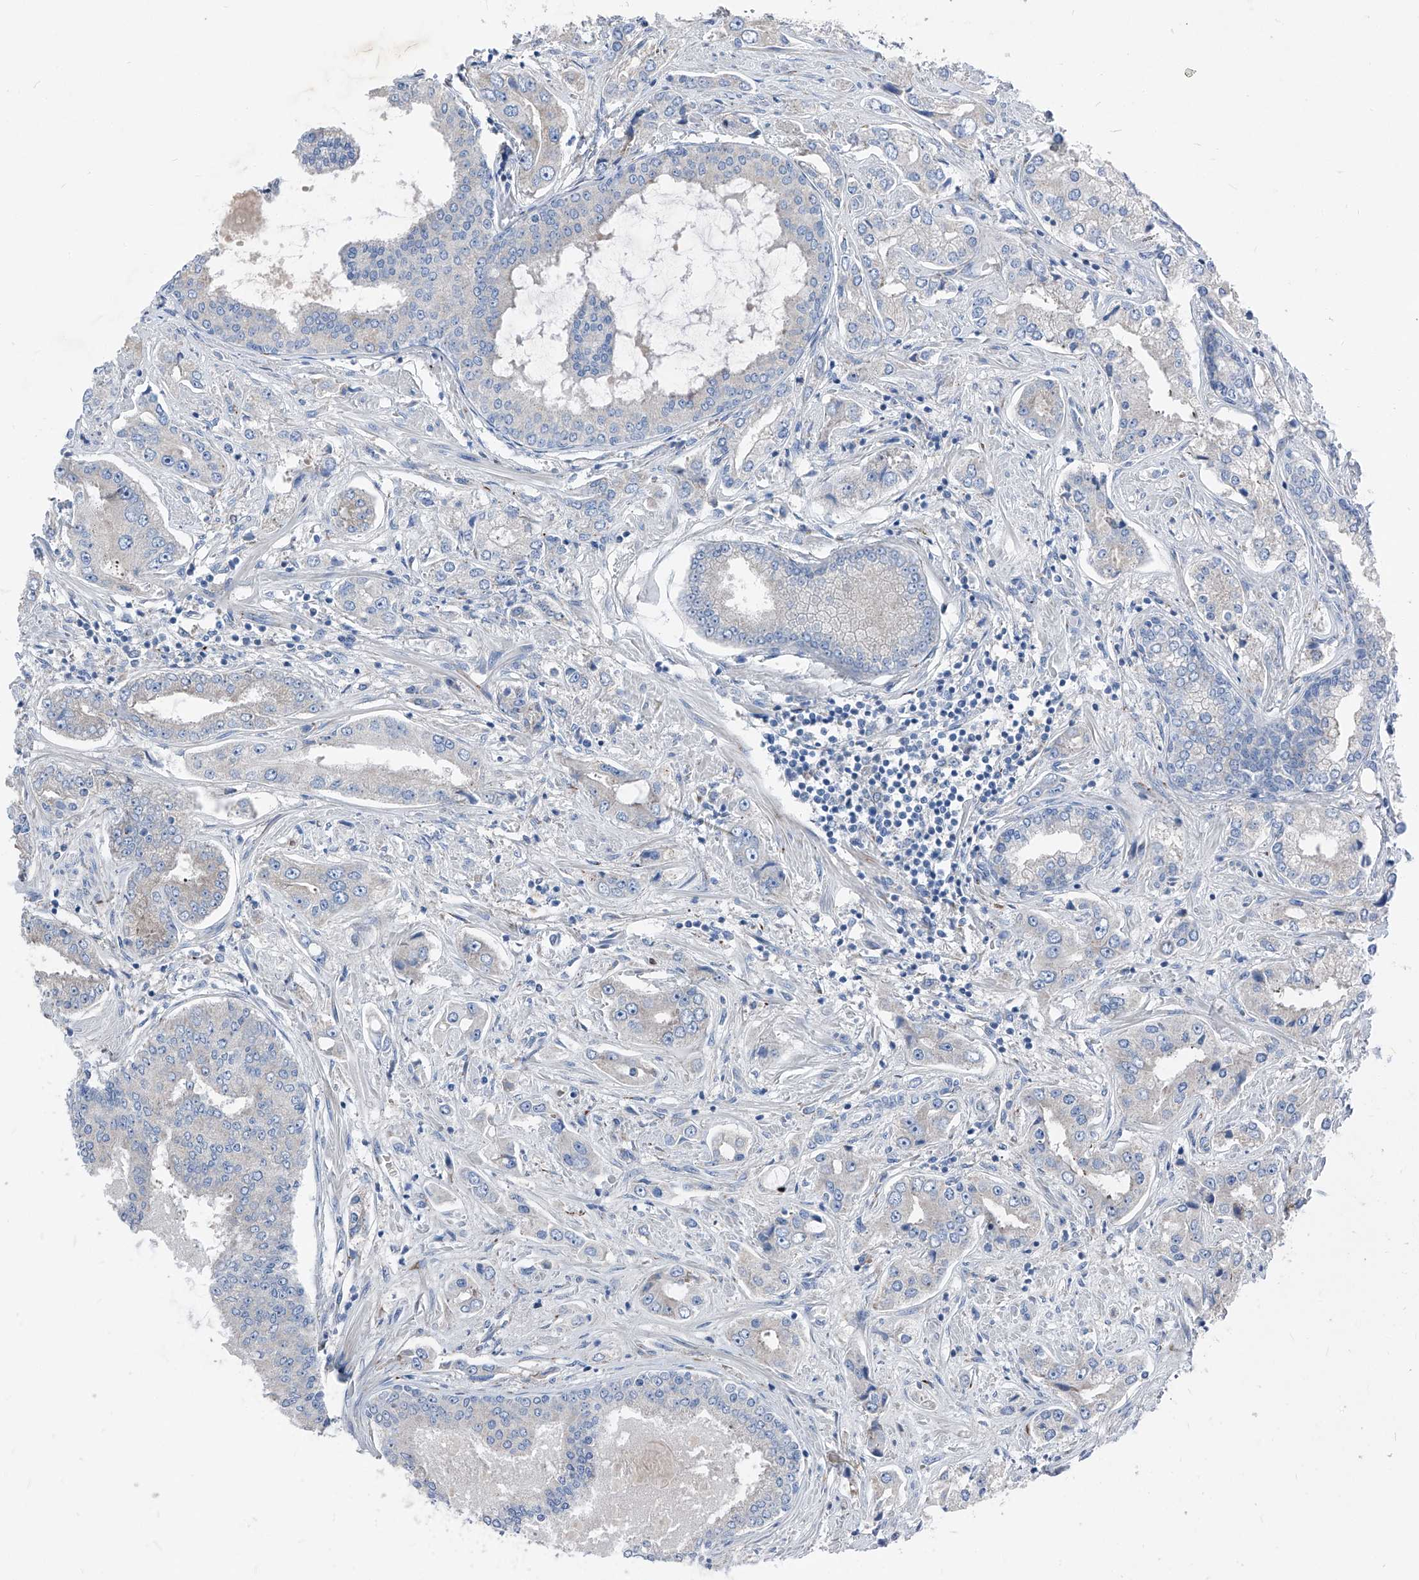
{"staining": {"intensity": "negative", "quantity": "none", "location": "none"}, "tissue": "prostate cancer", "cell_type": "Tumor cells", "image_type": "cancer", "snomed": [{"axis": "morphology", "description": "Adenocarcinoma, High grade"}, {"axis": "topography", "description": "Prostate"}], "caption": "This is an immunohistochemistry photomicrograph of human prostate cancer. There is no expression in tumor cells.", "gene": "IFI27", "patient": {"sex": "male", "age": 66}}